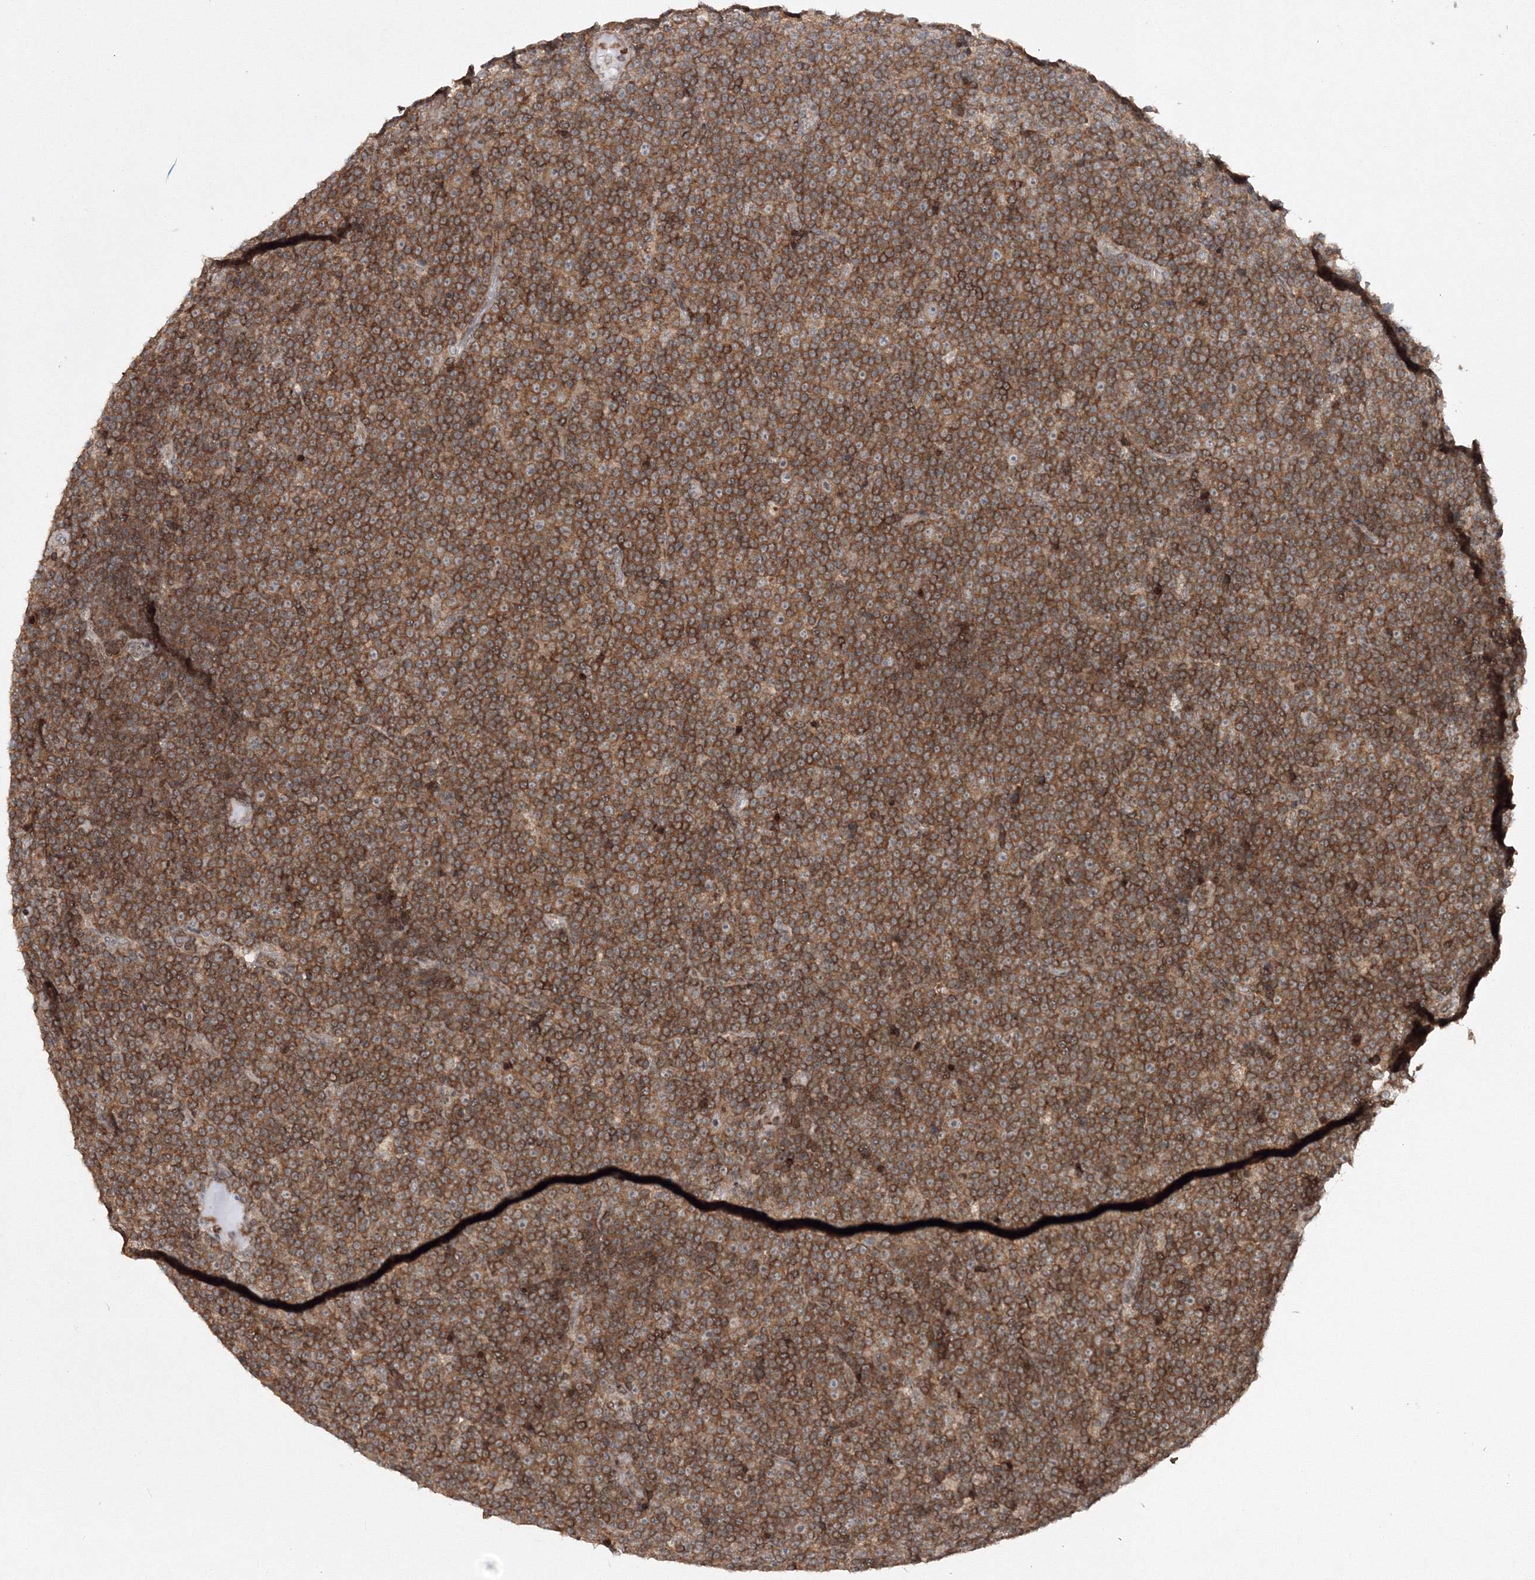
{"staining": {"intensity": "moderate", "quantity": ">75%", "location": "cytoplasmic/membranous"}, "tissue": "lymphoma", "cell_type": "Tumor cells", "image_type": "cancer", "snomed": [{"axis": "morphology", "description": "Malignant lymphoma, non-Hodgkin's type, Low grade"}, {"axis": "topography", "description": "Lymph node"}], "caption": "Moderate cytoplasmic/membranous expression for a protein is present in approximately >75% of tumor cells of malignant lymphoma, non-Hodgkin's type (low-grade) using immunohistochemistry (IHC).", "gene": "MKRN2", "patient": {"sex": "female", "age": 67}}